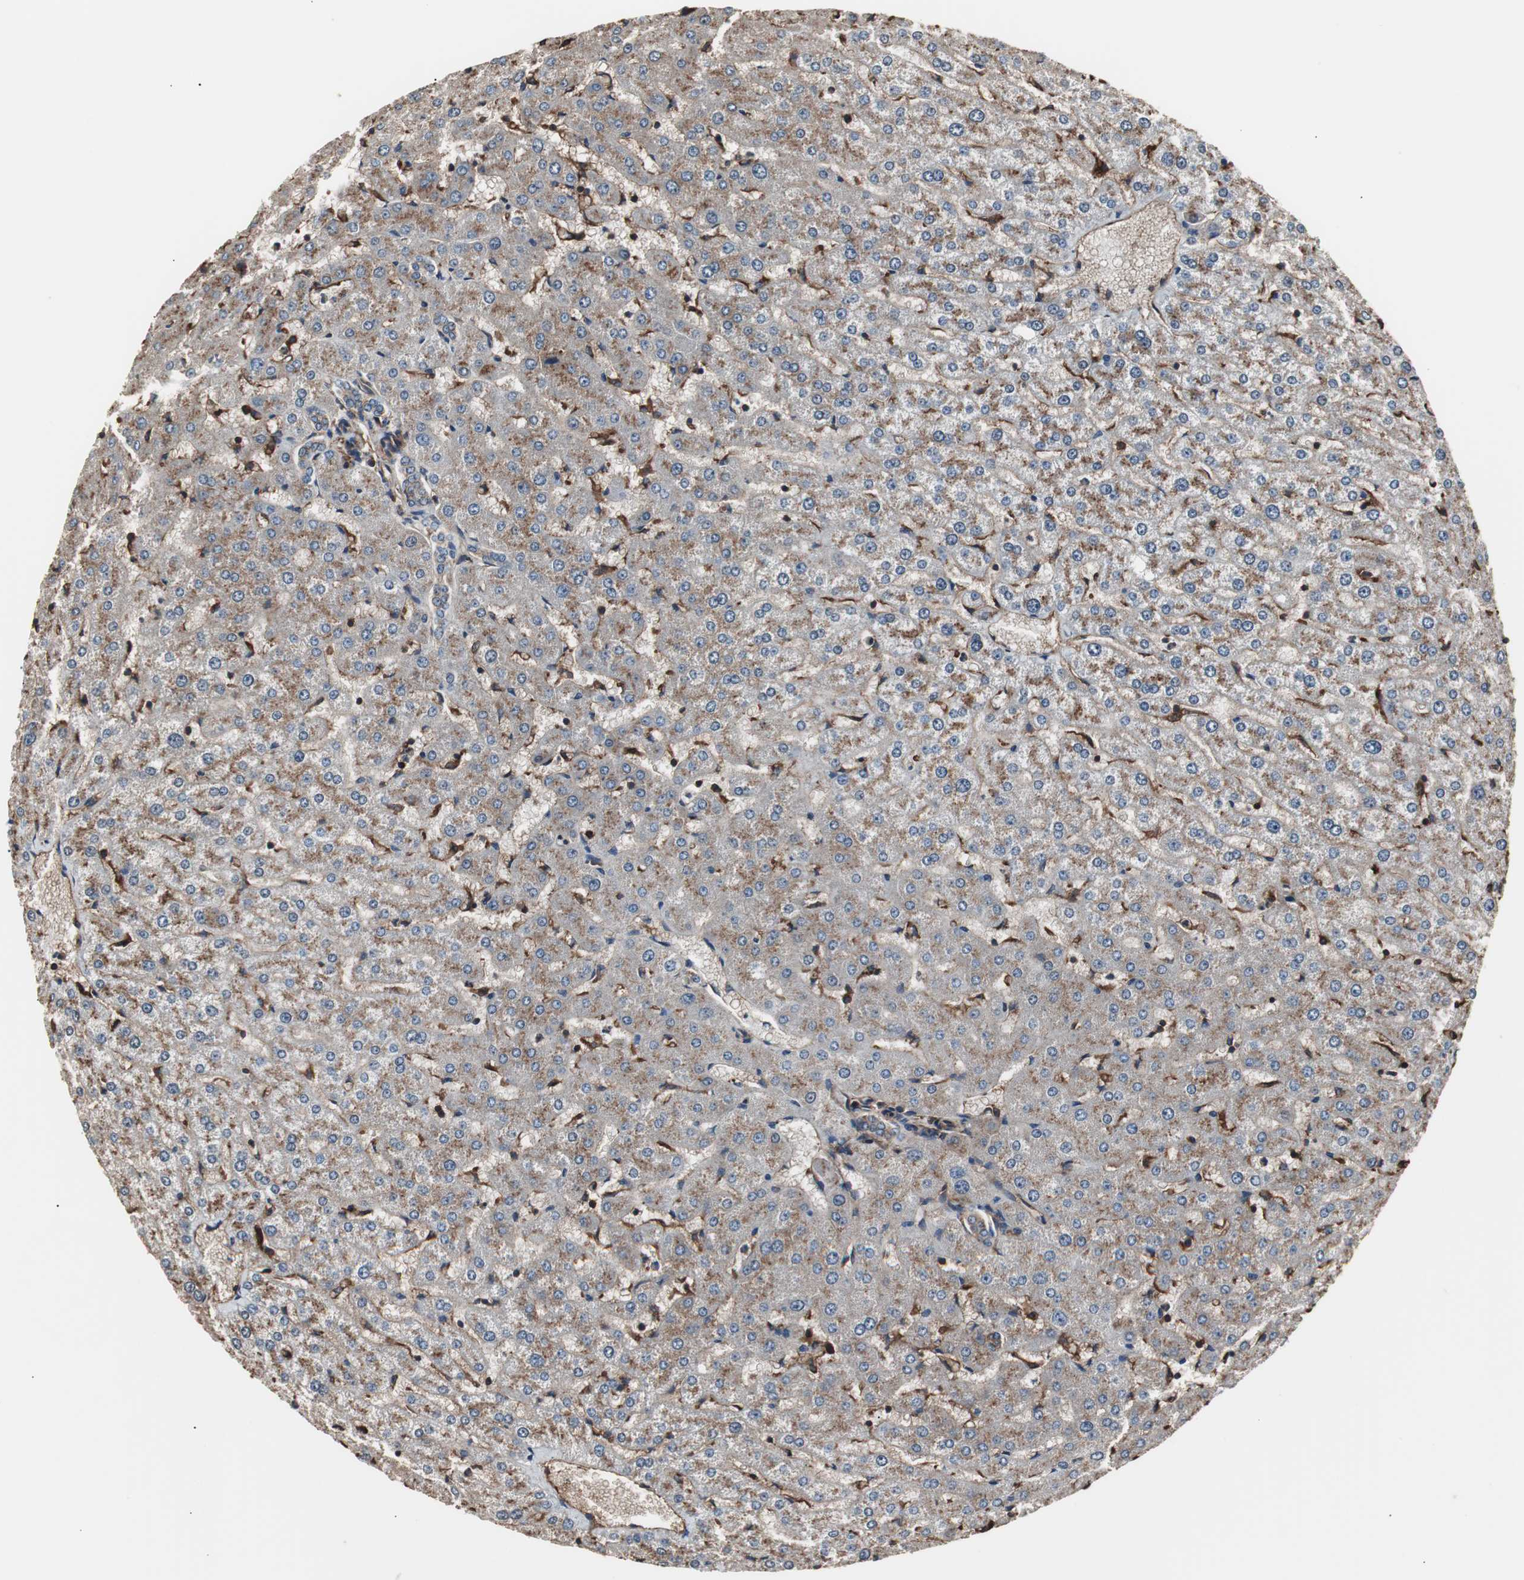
{"staining": {"intensity": "weak", "quantity": "25%-75%", "location": "cytoplasmic/membranous"}, "tissue": "liver", "cell_type": "Cholangiocytes", "image_type": "normal", "snomed": [{"axis": "morphology", "description": "Normal tissue, NOS"}, {"axis": "morphology", "description": "Fibrosis, NOS"}, {"axis": "topography", "description": "Liver"}], "caption": "Protein staining exhibits weak cytoplasmic/membranous expression in about 25%-75% of cholangiocytes in benign liver.", "gene": "B2M", "patient": {"sex": "female", "age": 29}}